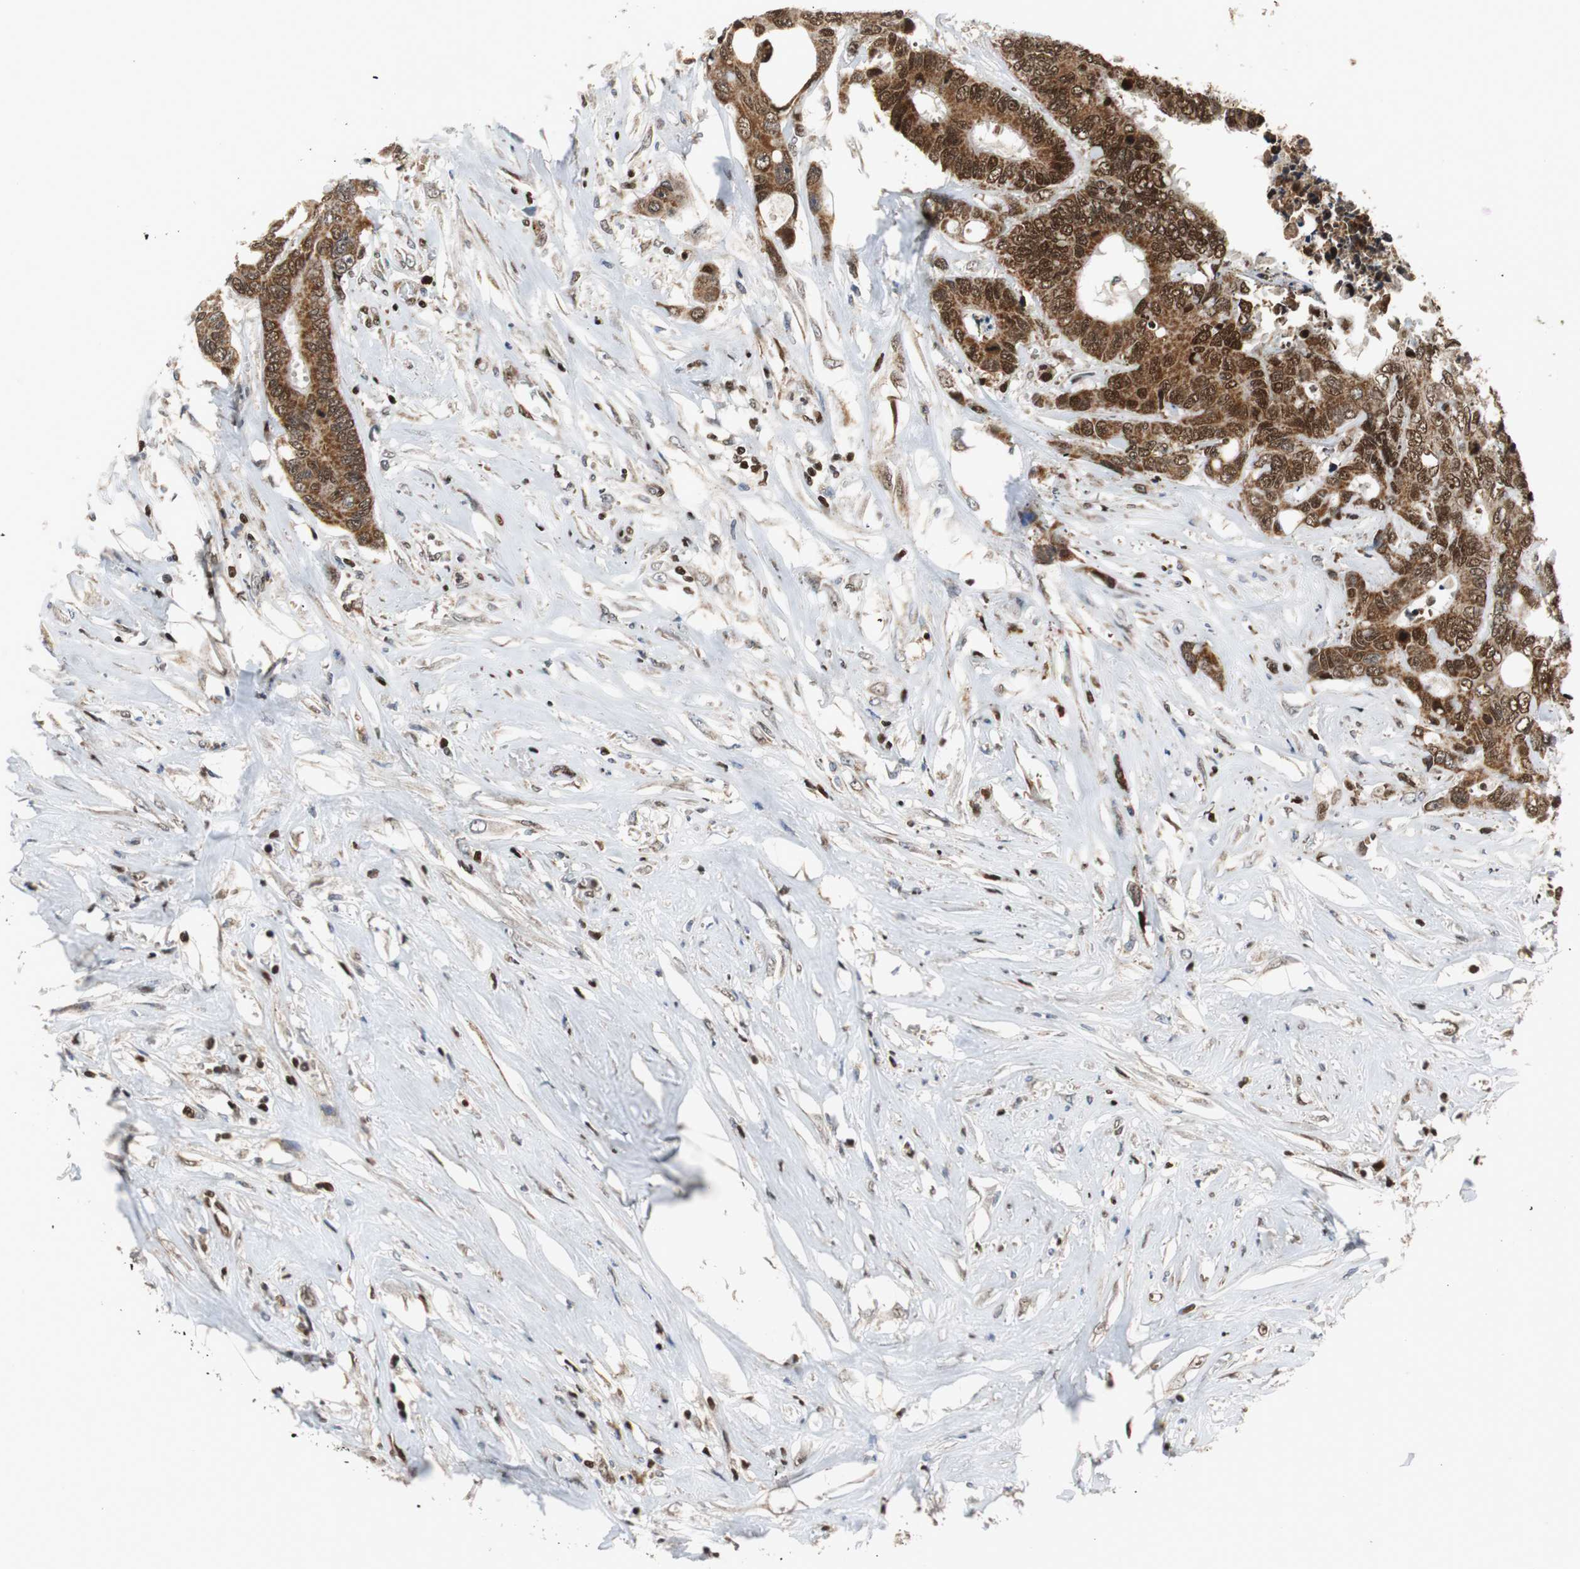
{"staining": {"intensity": "moderate", "quantity": ">75%", "location": "cytoplasmic/membranous,nuclear"}, "tissue": "colorectal cancer", "cell_type": "Tumor cells", "image_type": "cancer", "snomed": [{"axis": "morphology", "description": "Adenocarcinoma, NOS"}, {"axis": "topography", "description": "Rectum"}], "caption": "This image demonstrates IHC staining of human colorectal adenocarcinoma, with medium moderate cytoplasmic/membranous and nuclear expression in about >75% of tumor cells.", "gene": "HDAC1", "patient": {"sex": "male", "age": 55}}